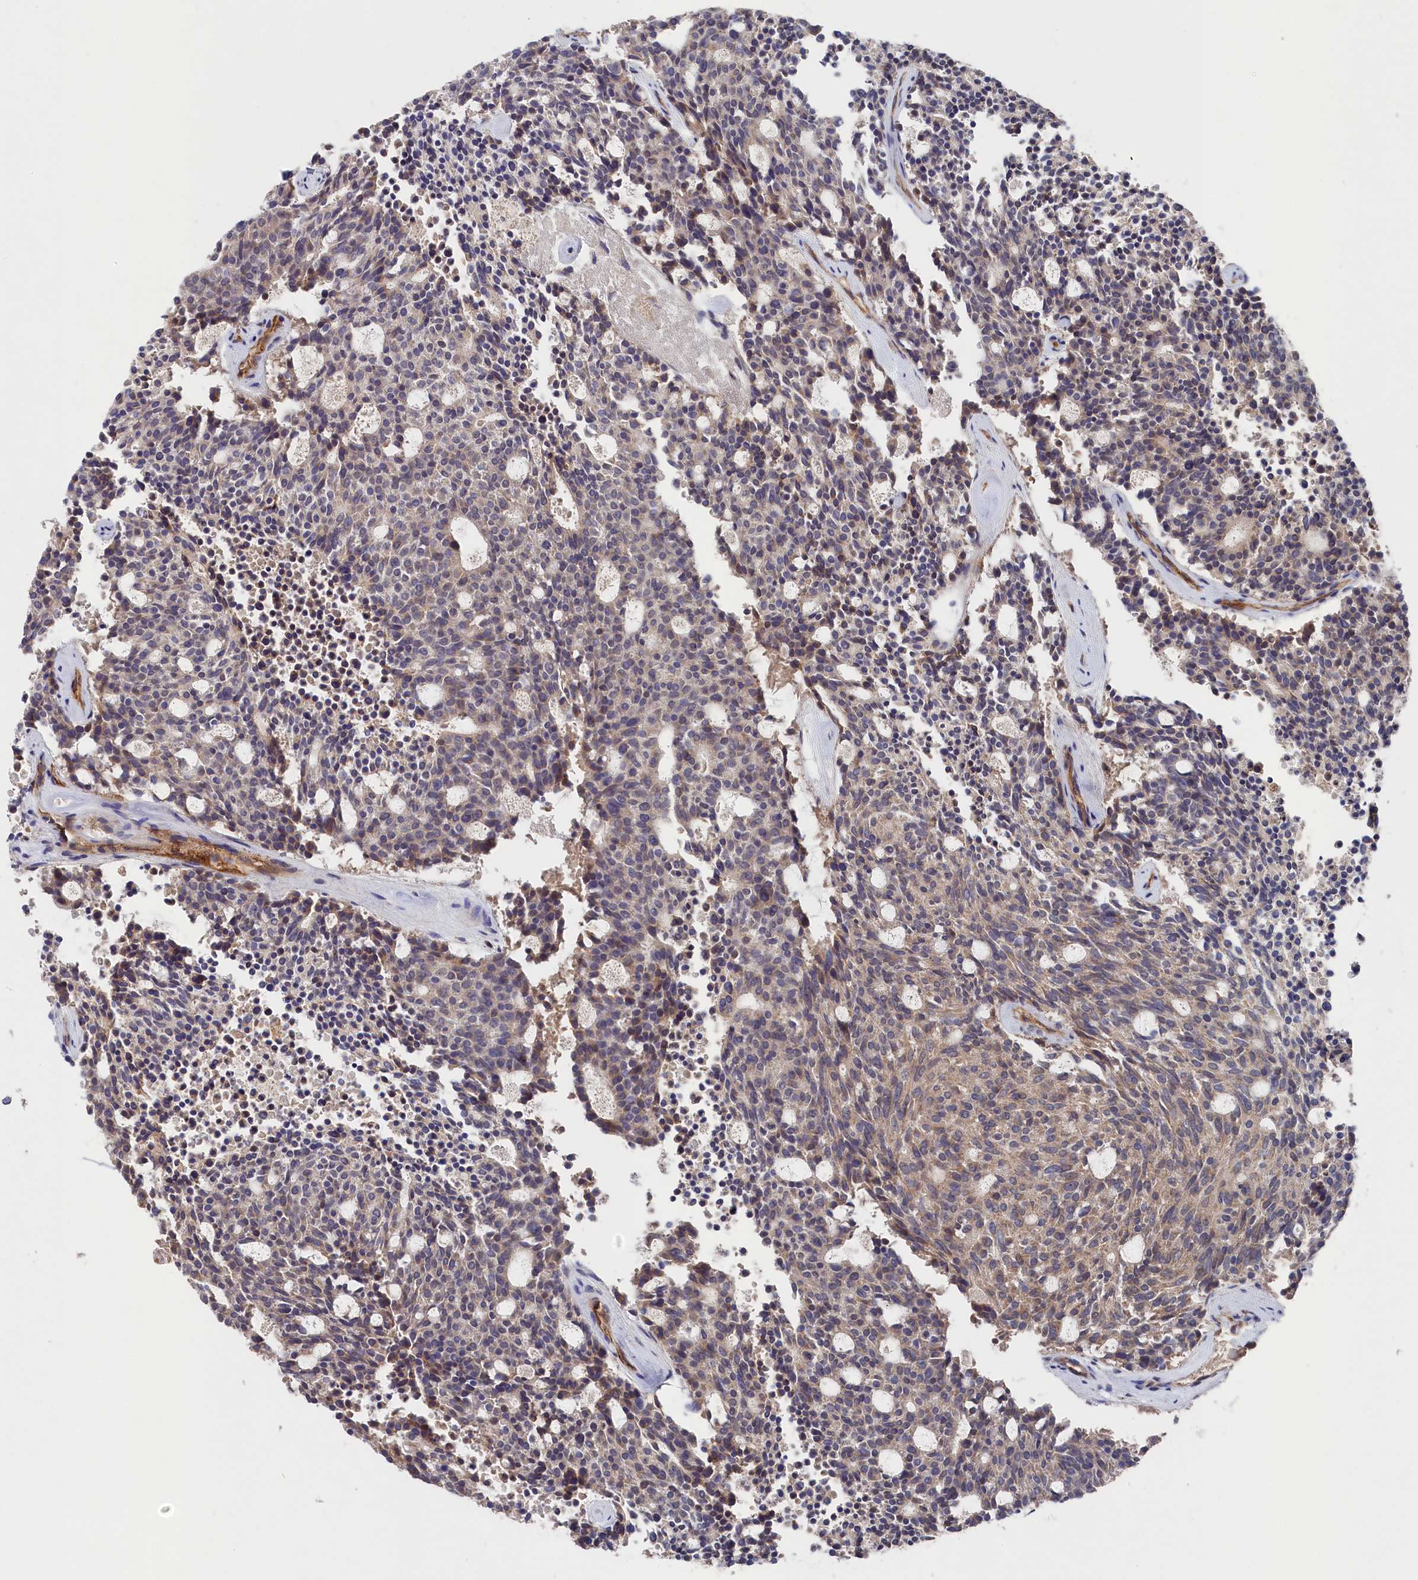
{"staining": {"intensity": "negative", "quantity": "none", "location": "none"}, "tissue": "carcinoid", "cell_type": "Tumor cells", "image_type": "cancer", "snomed": [{"axis": "morphology", "description": "Carcinoid, malignant, NOS"}, {"axis": "topography", "description": "Pancreas"}], "caption": "Immunohistochemistry (IHC) histopathology image of neoplastic tissue: human malignant carcinoid stained with DAB demonstrates no significant protein positivity in tumor cells.", "gene": "DHRS11", "patient": {"sex": "female", "age": 54}}